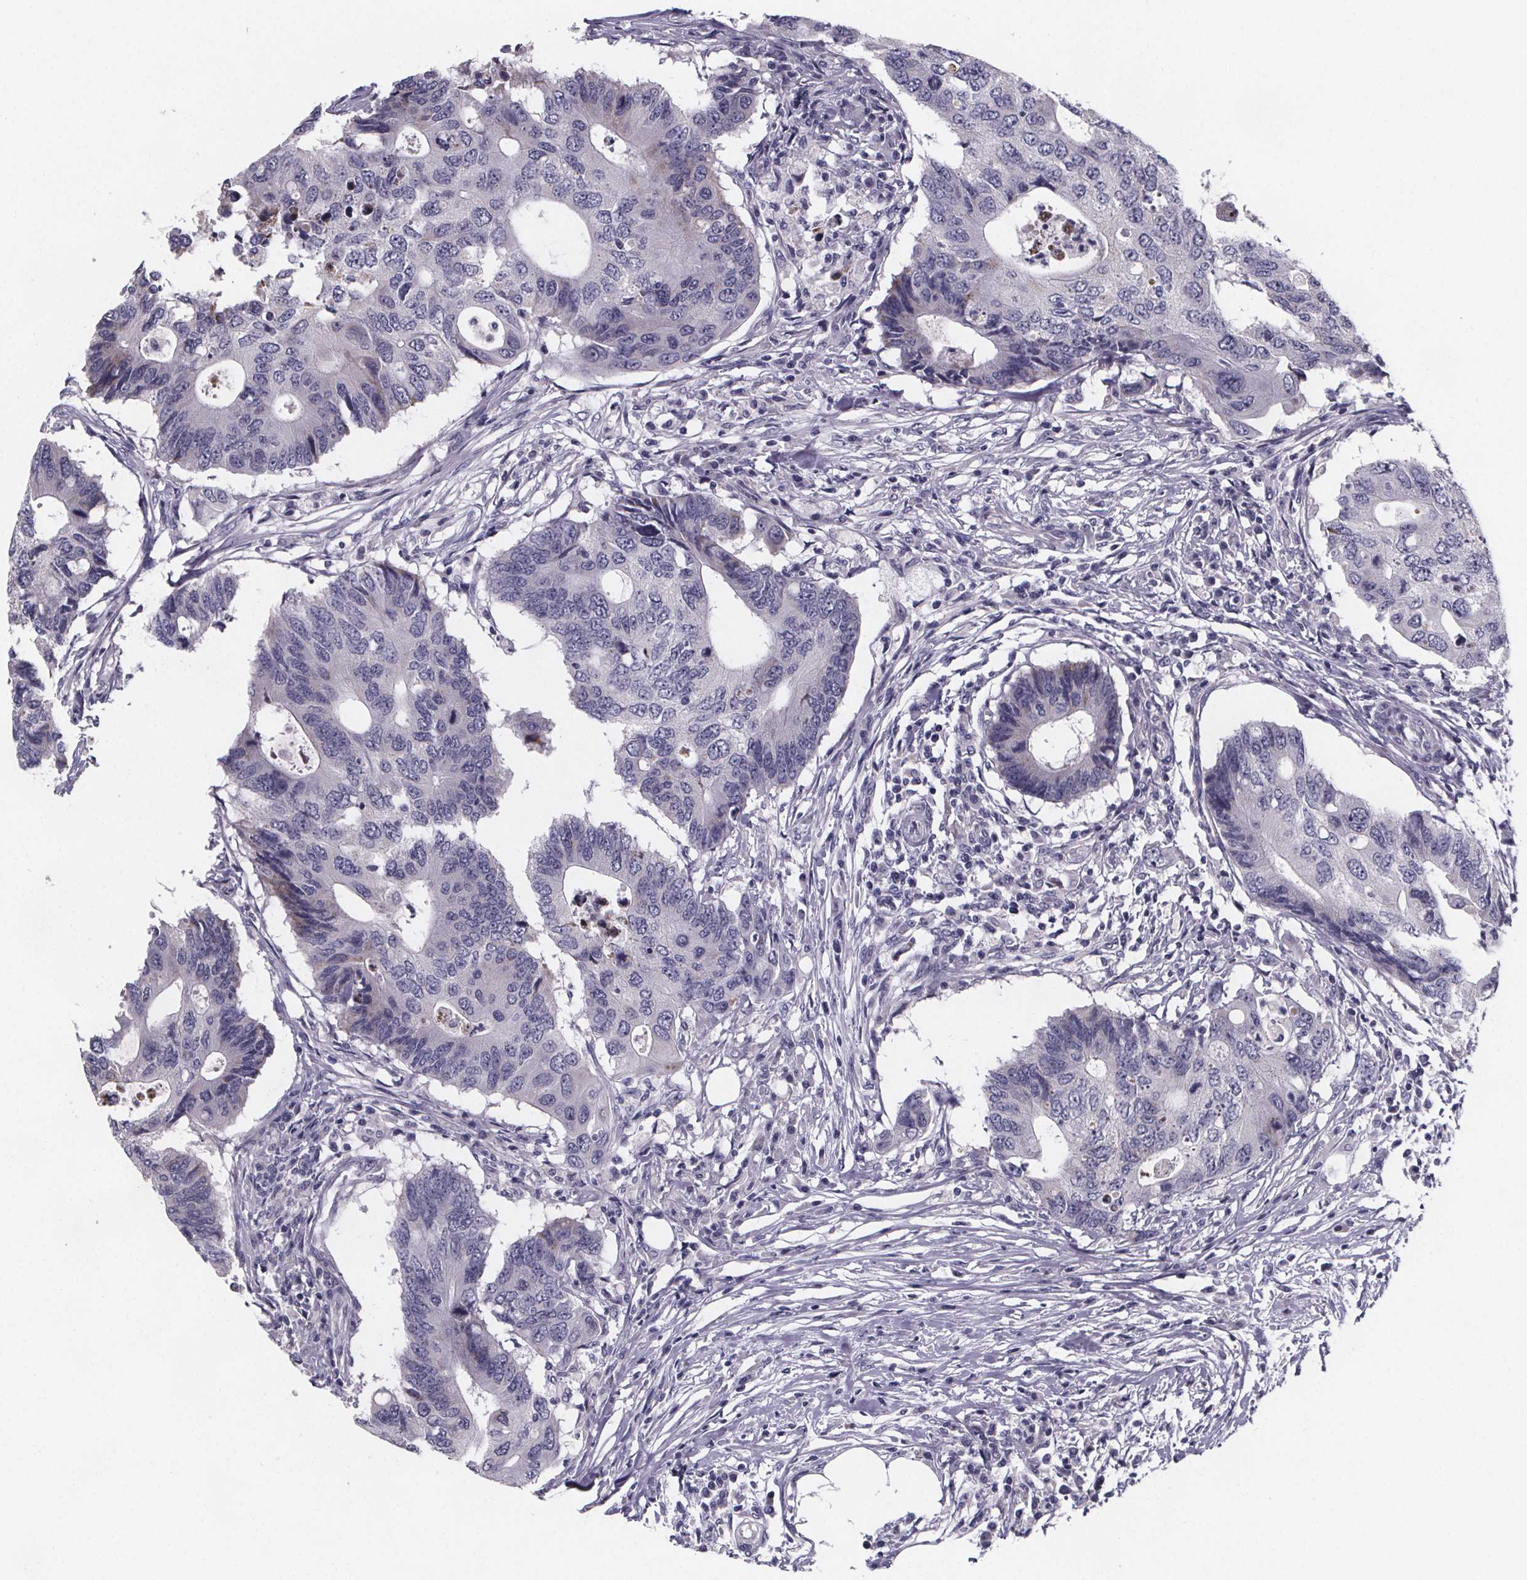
{"staining": {"intensity": "negative", "quantity": "none", "location": "none"}, "tissue": "colorectal cancer", "cell_type": "Tumor cells", "image_type": "cancer", "snomed": [{"axis": "morphology", "description": "Adenocarcinoma, NOS"}, {"axis": "topography", "description": "Colon"}], "caption": "The histopathology image demonstrates no significant expression in tumor cells of colorectal cancer.", "gene": "PAH", "patient": {"sex": "male", "age": 71}}